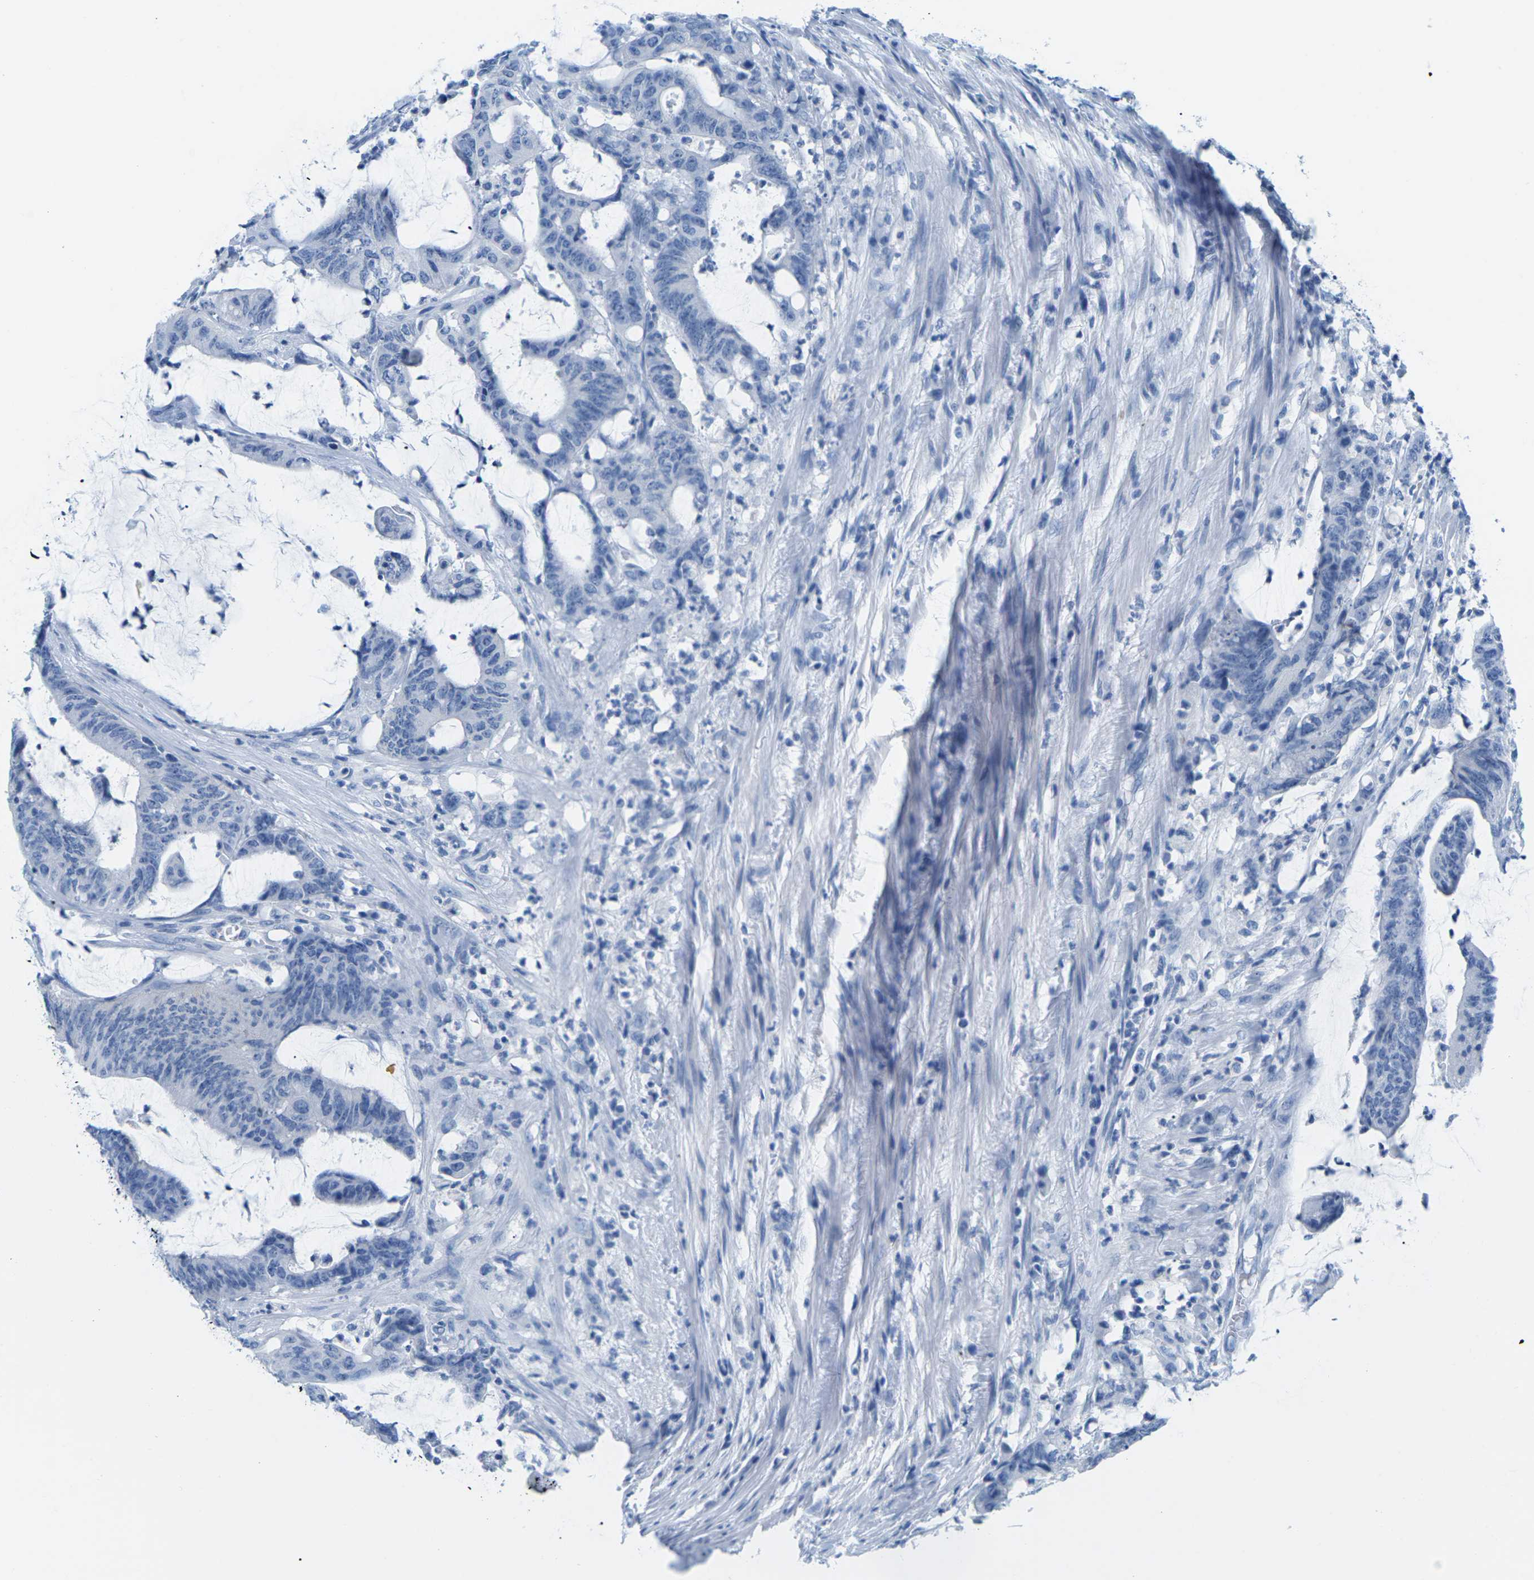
{"staining": {"intensity": "negative", "quantity": "none", "location": "none"}, "tissue": "colorectal cancer", "cell_type": "Tumor cells", "image_type": "cancer", "snomed": [{"axis": "morphology", "description": "Adenocarcinoma, NOS"}, {"axis": "topography", "description": "Rectum"}], "caption": "Tumor cells are negative for brown protein staining in colorectal cancer (adenocarcinoma).", "gene": "SLC12A1", "patient": {"sex": "female", "age": 66}}